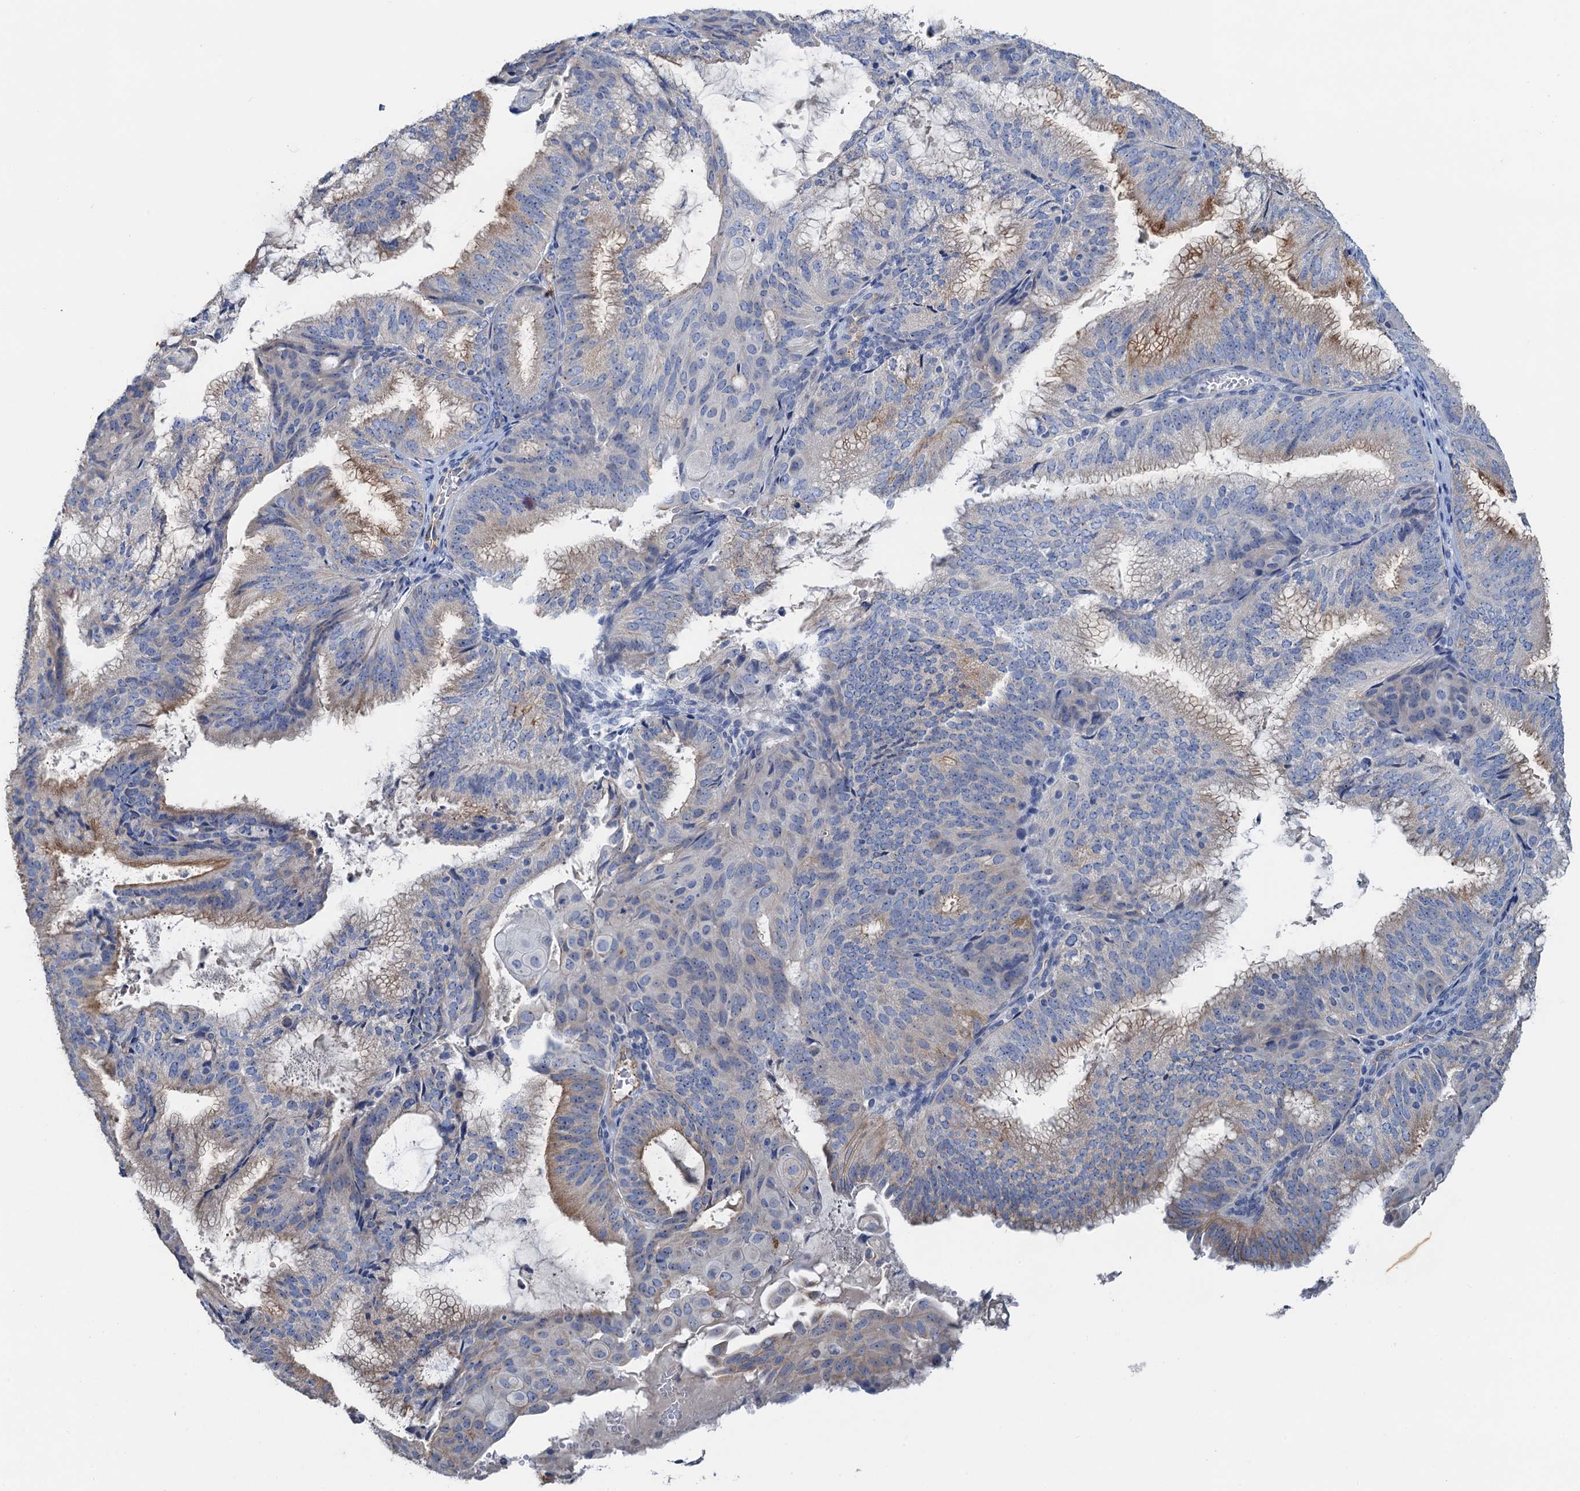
{"staining": {"intensity": "moderate", "quantity": "<25%", "location": "cytoplasmic/membranous"}, "tissue": "endometrial cancer", "cell_type": "Tumor cells", "image_type": "cancer", "snomed": [{"axis": "morphology", "description": "Adenocarcinoma, NOS"}, {"axis": "topography", "description": "Endometrium"}], "caption": "Immunohistochemical staining of human adenocarcinoma (endometrial) displays moderate cytoplasmic/membranous protein positivity in about <25% of tumor cells.", "gene": "PLLP", "patient": {"sex": "female", "age": 49}}